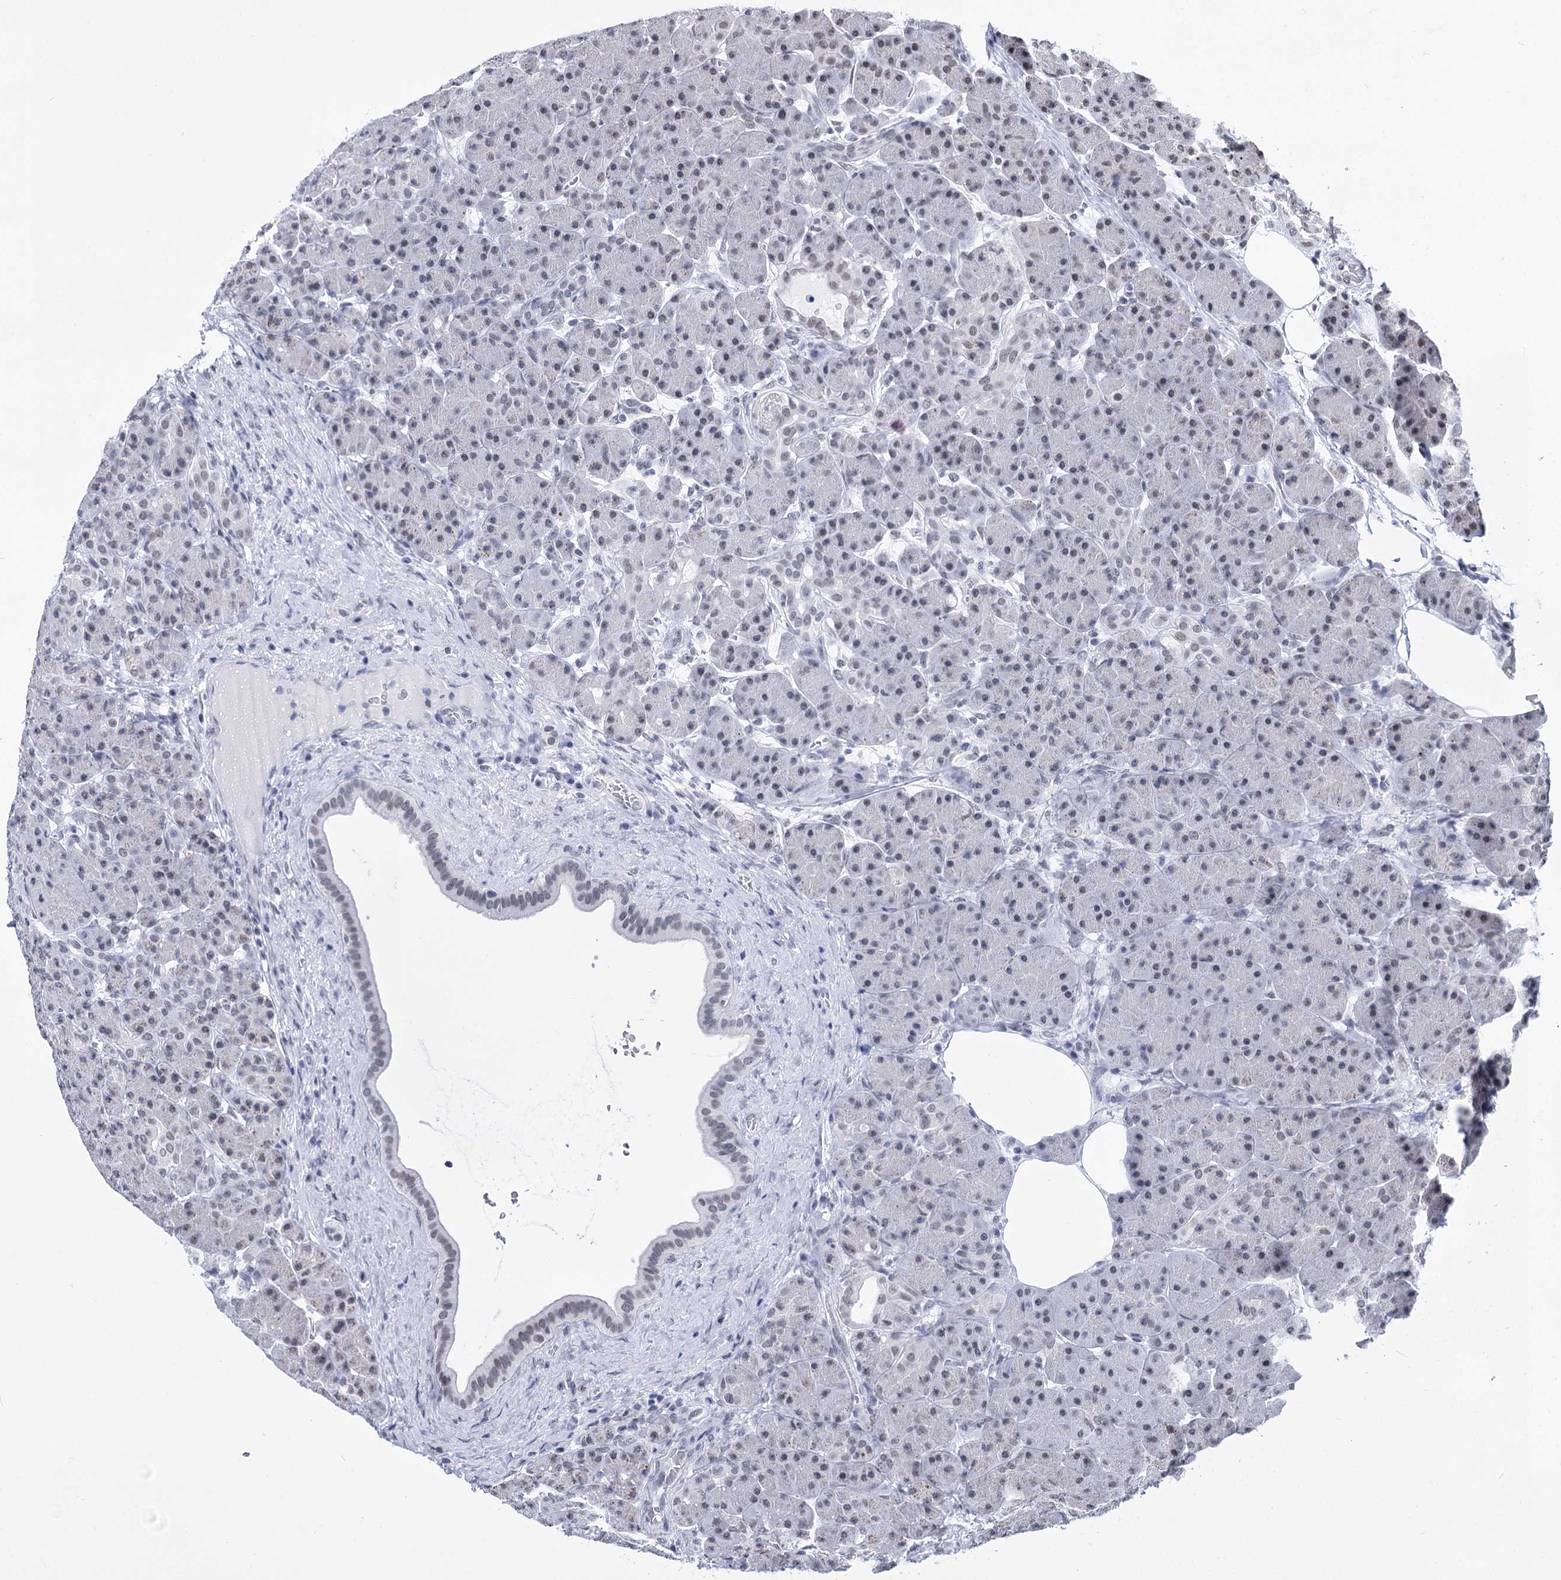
{"staining": {"intensity": "negative", "quantity": "none", "location": "none"}, "tissue": "pancreas", "cell_type": "Exocrine glandular cells", "image_type": "normal", "snomed": [{"axis": "morphology", "description": "Normal tissue, NOS"}, {"axis": "topography", "description": "Pancreas"}], "caption": "Immunohistochemistry micrograph of benign pancreas stained for a protein (brown), which exhibits no expression in exocrine glandular cells.", "gene": "POU4F3", "patient": {"sex": "male", "age": 63}}